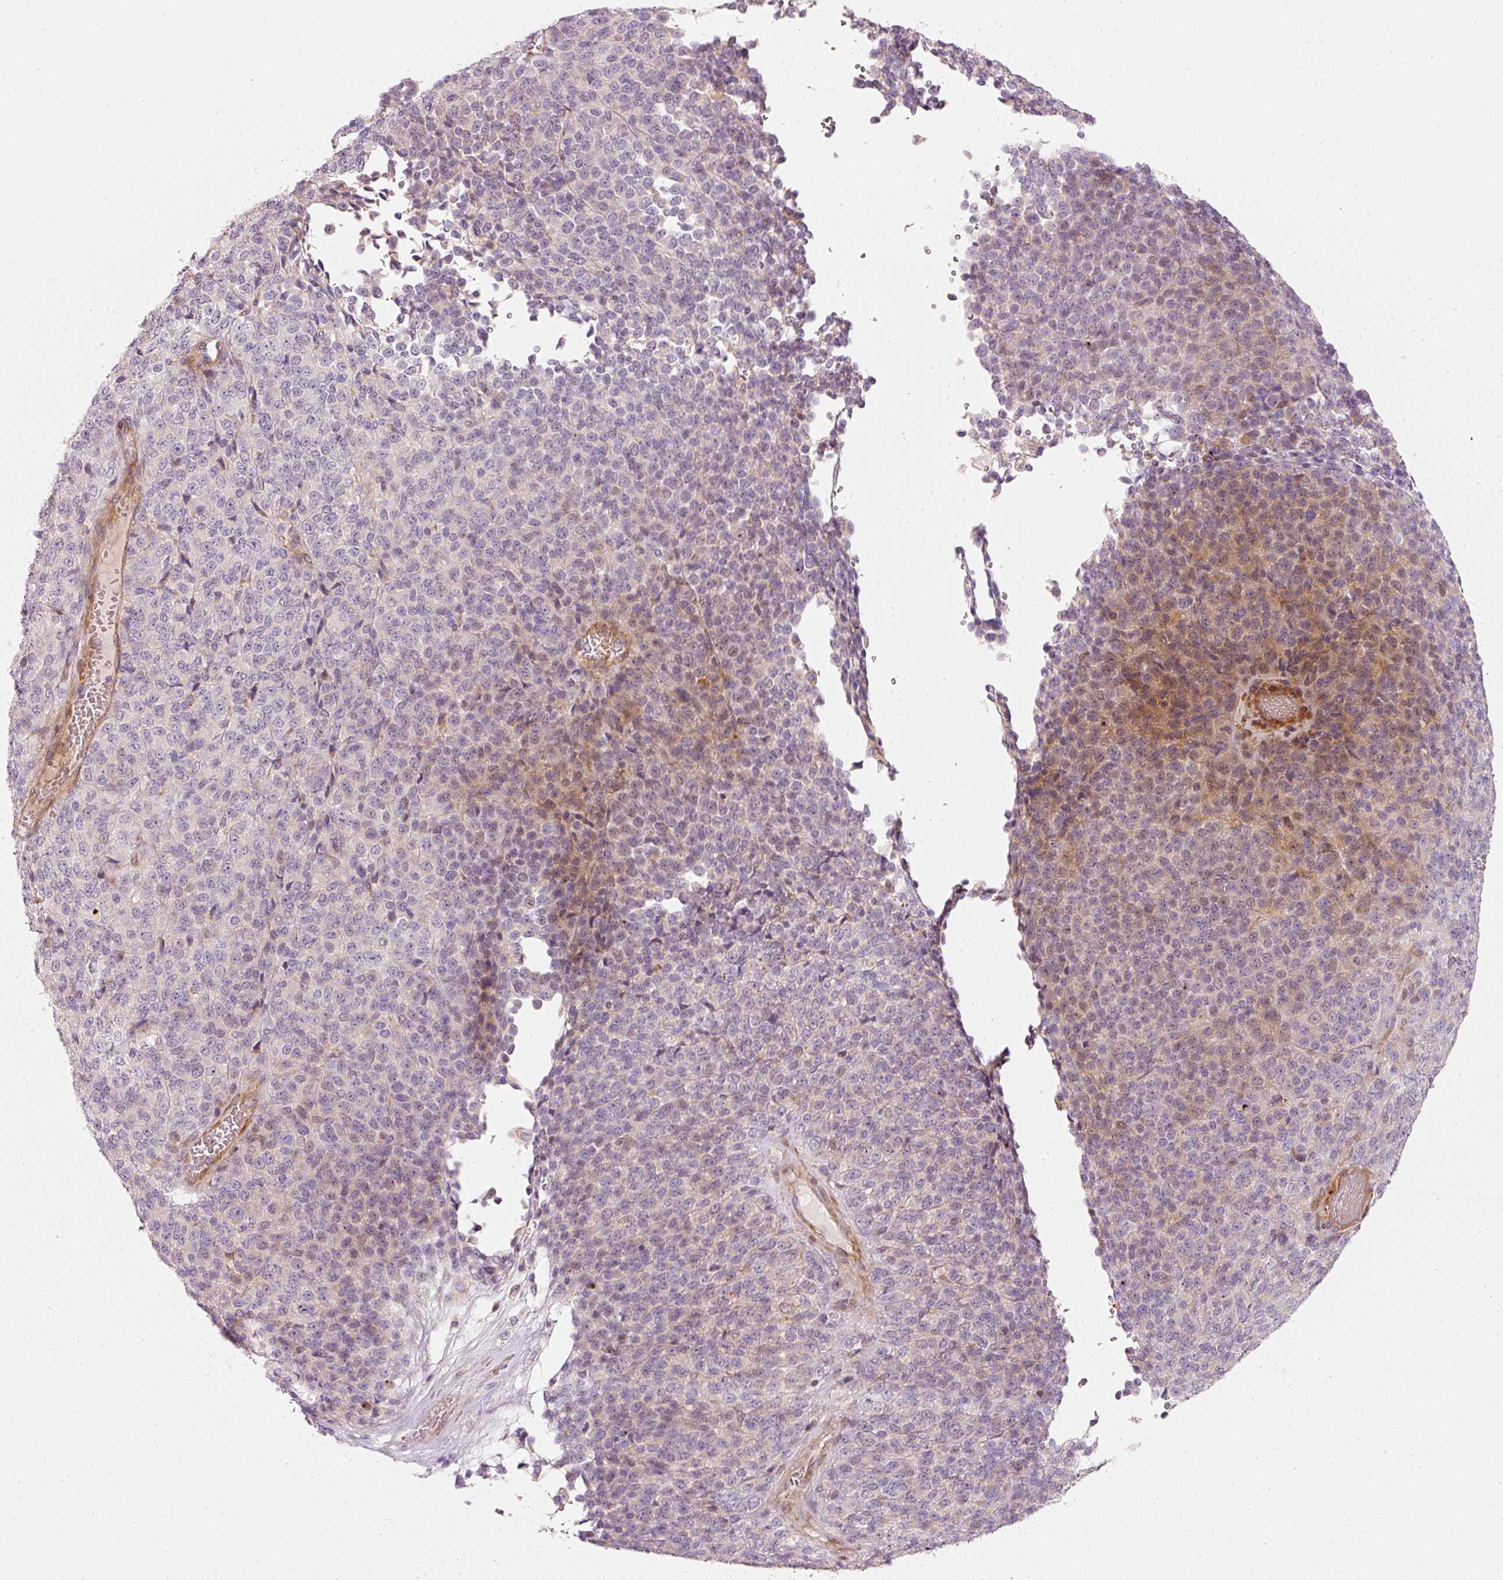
{"staining": {"intensity": "moderate", "quantity": "<25%", "location": "cytoplasmic/membranous"}, "tissue": "melanoma", "cell_type": "Tumor cells", "image_type": "cancer", "snomed": [{"axis": "morphology", "description": "Malignant melanoma, Metastatic site"}, {"axis": "topography", "description": "Brain"}], "caption": "A high-resolution histopathology image shows IHC staining of melanoma, which displays moderate cytoplasmic/membranous expression in approximately <25% of tumor cells. (brown staining indicates protein expression, while blue staining denotes nuclei).", "gene": "KCNQ1", "patient": {"sex": "female", "age": 56}}